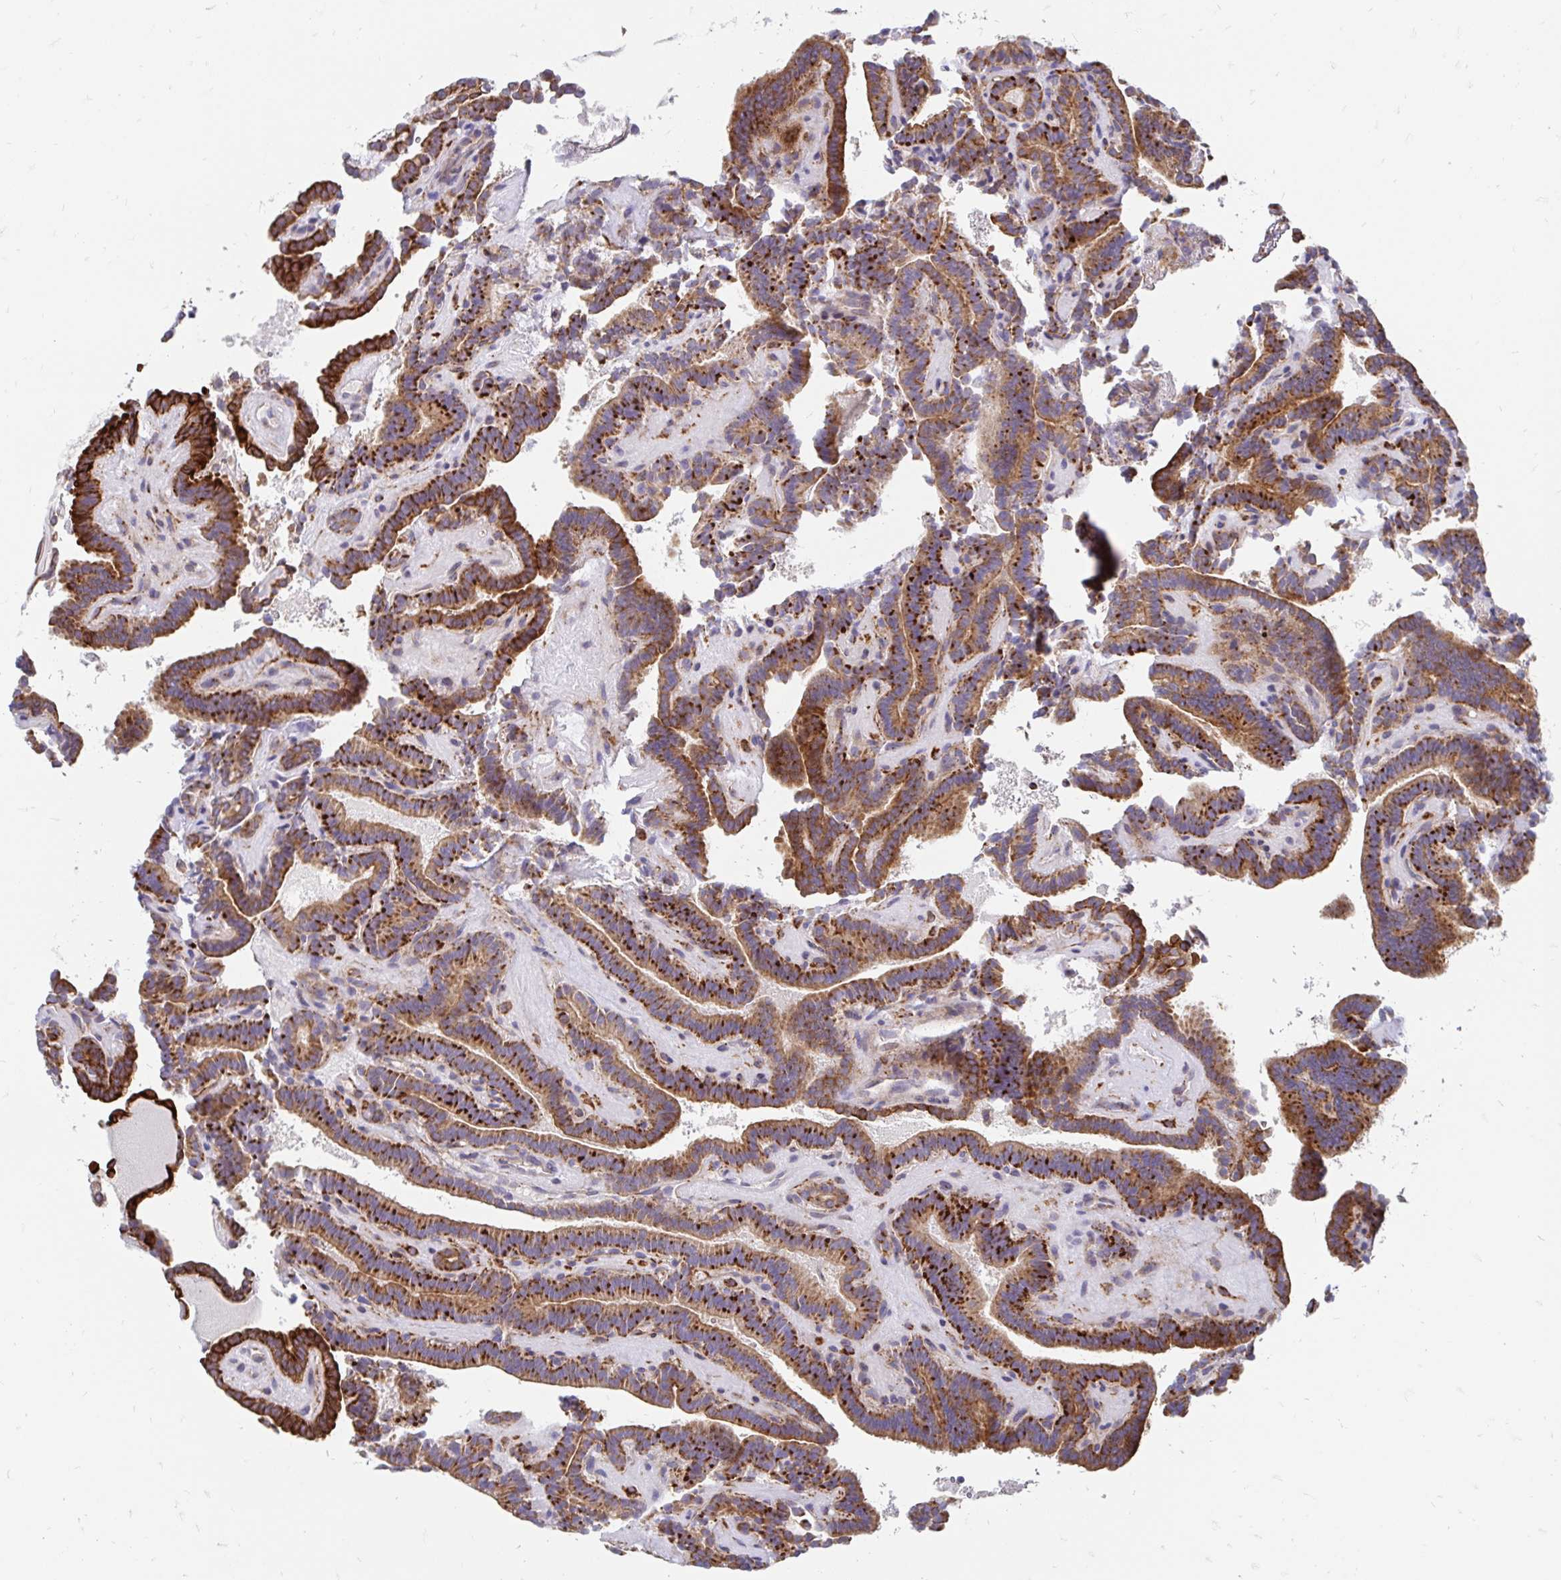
{"staining": {"intensity": "strong", "quantity": ">75%", "location": "cytoplasmic/membranous"}, "tissue": "thyroid cancer", "cell_type": "Tumor cells", "image_type": "cancer", "snomed": [{"axis": "morphology", "description": "Papillary adenocarcinoma, NOS"}, {"axis": "topography", "description": "Thyroid gland"}], "caption": "The micrograph reveals immunohistochemical staining of thyroid papillary adenocarcinoma. There is strong cytoplasmic/membranous expression is appreciated in about >75% of tumor cells.", "gene": "CDKL1", "patient": {"sex": "female", "age": 21}}